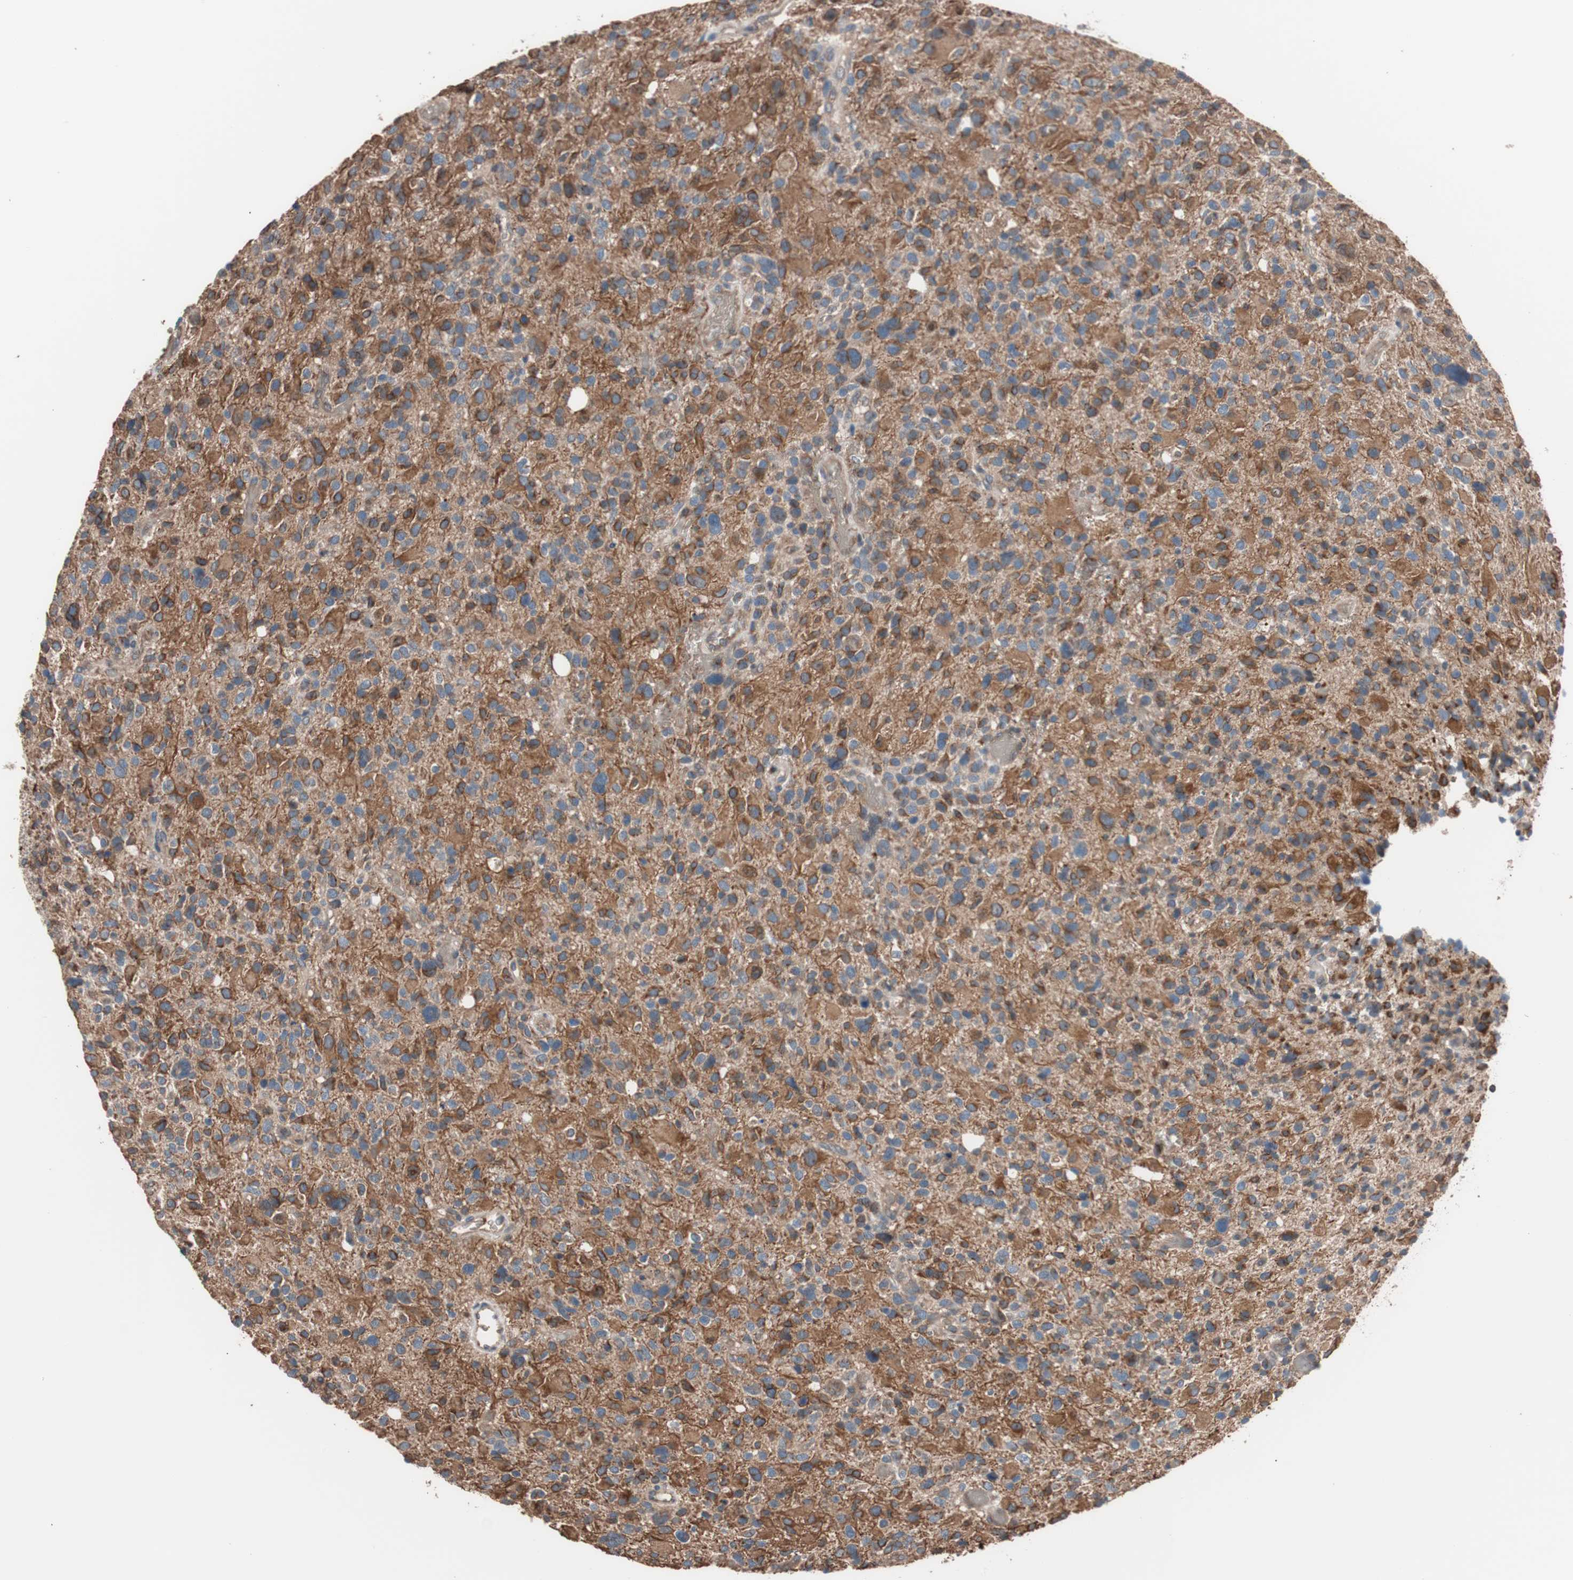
{"staining": {"intensity": "strong", "quantity": ">75%", "location": "cytoplasmic/membranous"}, "tissue": "glioma", "cell_type": "Tumor cells", "image_type": "cancer", "snomed": [{"axis": "morphology", "description": "Glioma, malignant, High grade"}, {"axis": "topography", "description": "Brain"}], "caption": "This photomicrograph shows immunohistochemistry staining of human malignant glioma (high-grade), with high strong cytoplasmic/membranous positivity in about >75% of tumor cells.", "gene": "GLYCTK", "patient": {"sex": "male", "age": 48}}